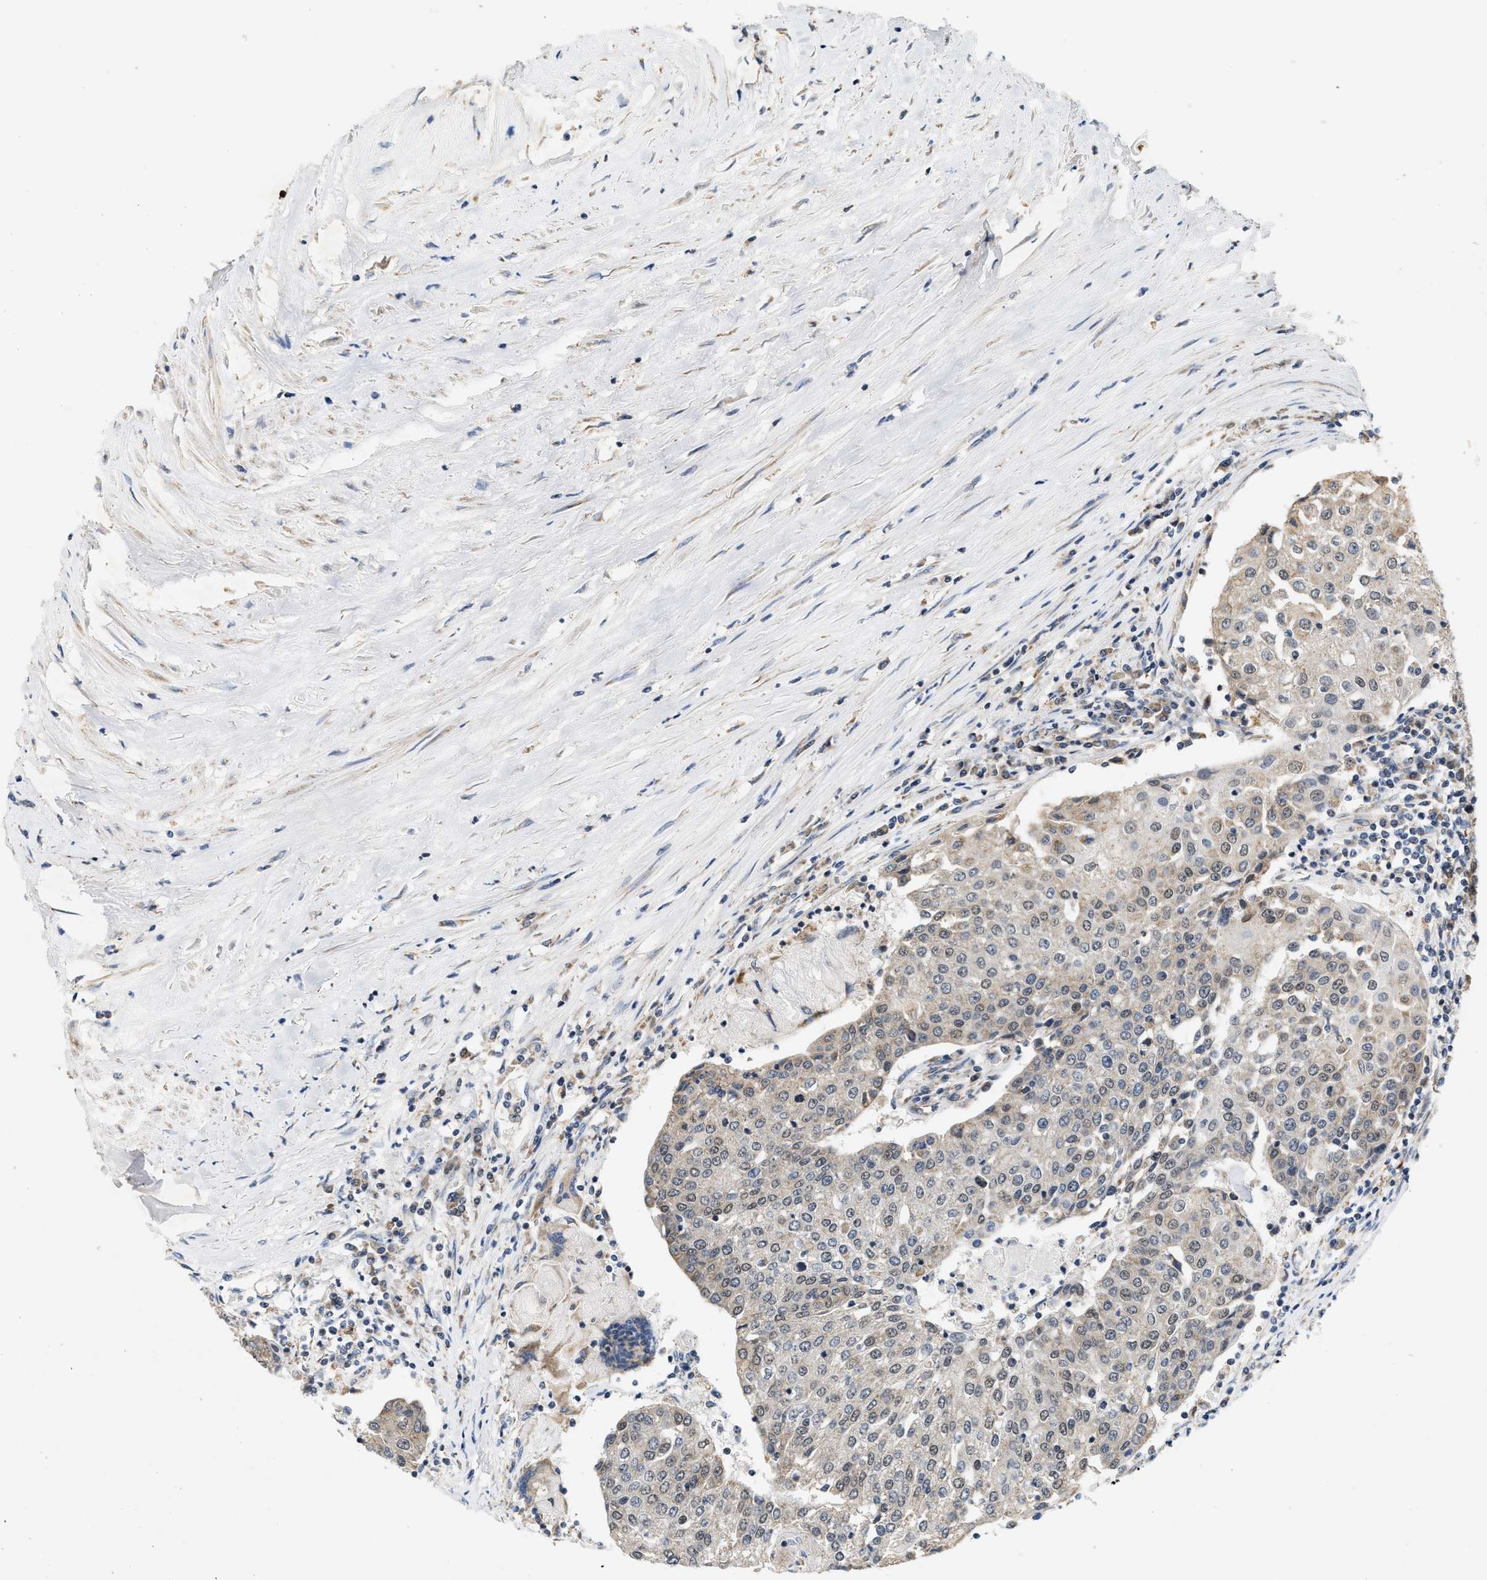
{"staining": {"intensity": "weak", "quantity": "25%-75%", "location": "cytoplasmic/membranous"}, "tissue": "urothelial cancer", "cell_type": "Tumor cells", "image_type": "cancer", "snomed": [{"axis": "morphology", "description": "Urothelial carcinoma, High grade"}, {"axis": "topography", "description": "Urinary bladder"}], "caption": "IHC of urothelial cancer displays low levels of weak cytoplasmic/membranous positivity in approximately 25%-75% of tumor cells.", "gene": "GIGYF1", "patient": {"sex": "female", "age": 85}}